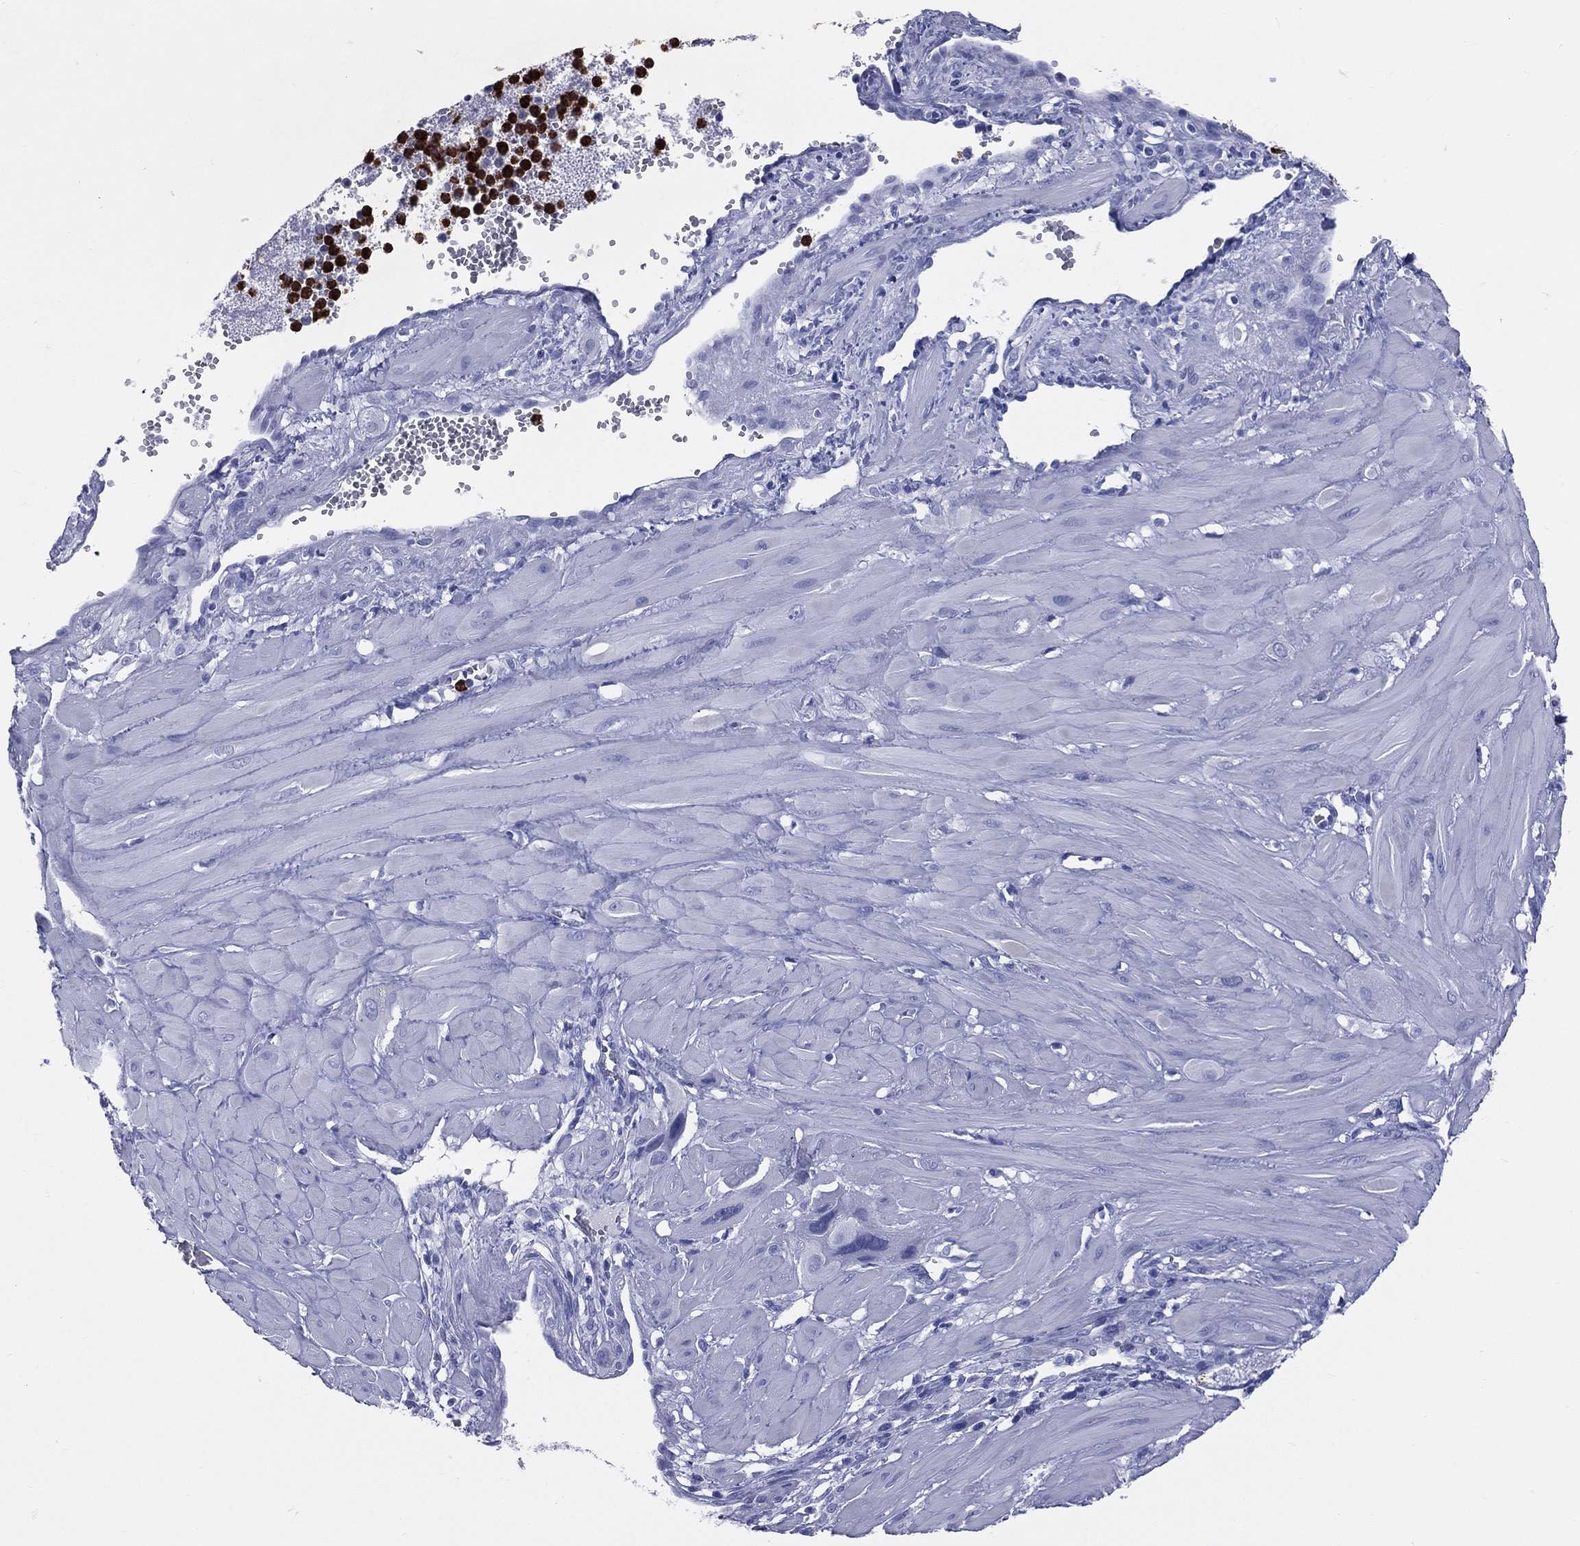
{"staining": {"intensity": "negative", "quantity": "none", "location": "none"}, "tissue": "cervical cancer", "cell_type": "Tumor cells", "image_type": "cancer", "snomed": [{"axis": "morphology", "description": "Squamous cell carcinoma, NOS"}, {"axis": "topography", "description": "Cervix"}], "caption": "High power microscopy micrograph of an immunohistochemistry (IHC) photomicrograph of squamous cell carcinoma (cervical), revealing no significant positivity in tumor cells. (DAB IHC, high magnification).", "gene": "PGLYRP1", "patient": {"sex": "female", "age": 34}}